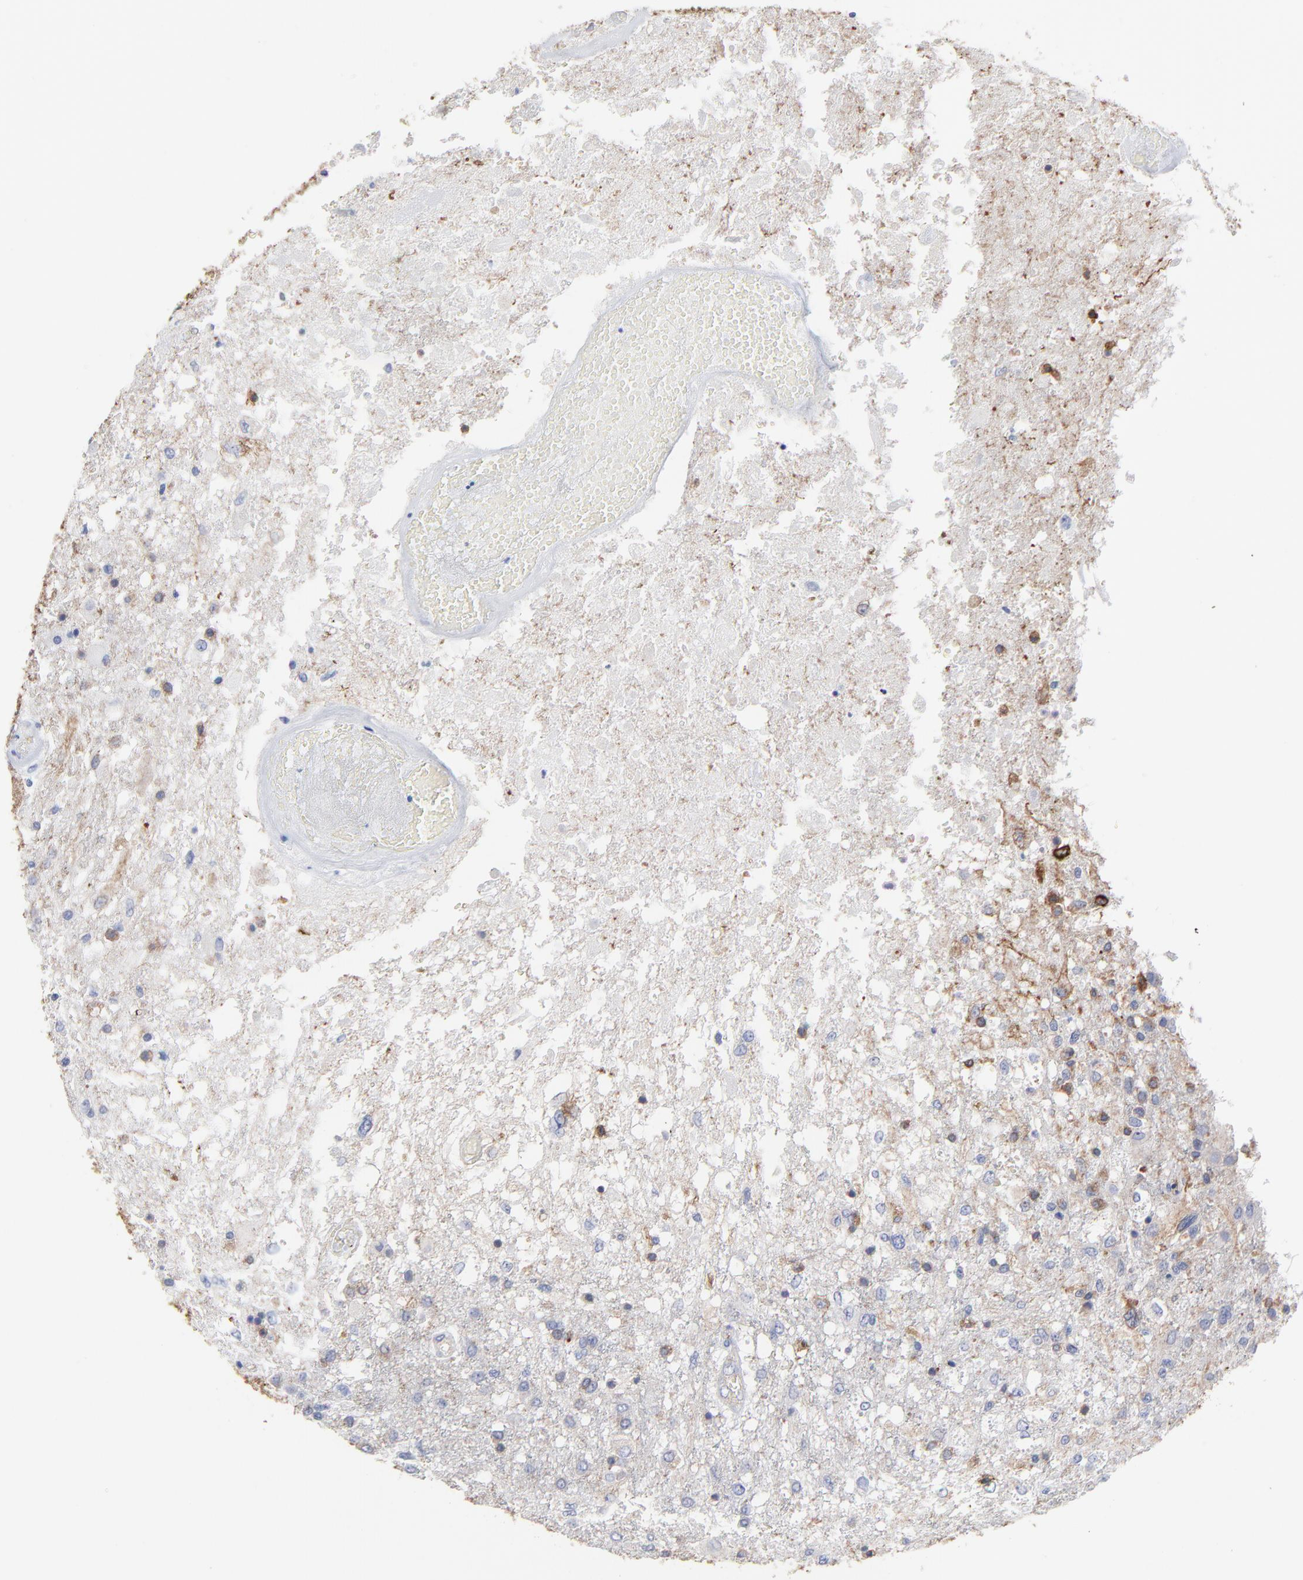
{"staining": {"intensity": "moderate", "quantity": "<25%", "location": "cytoplasmic/membranous"}, "tissue": "glioma", "cell_type": "Tumor cells", "image_type": "cancer", "snomed": [{"axis": "morphology", "description": "Glioma, malignant, High grade"}, {"axis": "topography", "description": "Cerebral cortex"}], "caption": "Immunohistochemistry (IHC) photomicrograph of human glioma stained for a protein (brown), which displays low levels of moderate cytoplasmic/membranous staining in about <25% of tumor cells.", "gene": "CNTN3", "patient": {"sex": "male", "age": 79}}